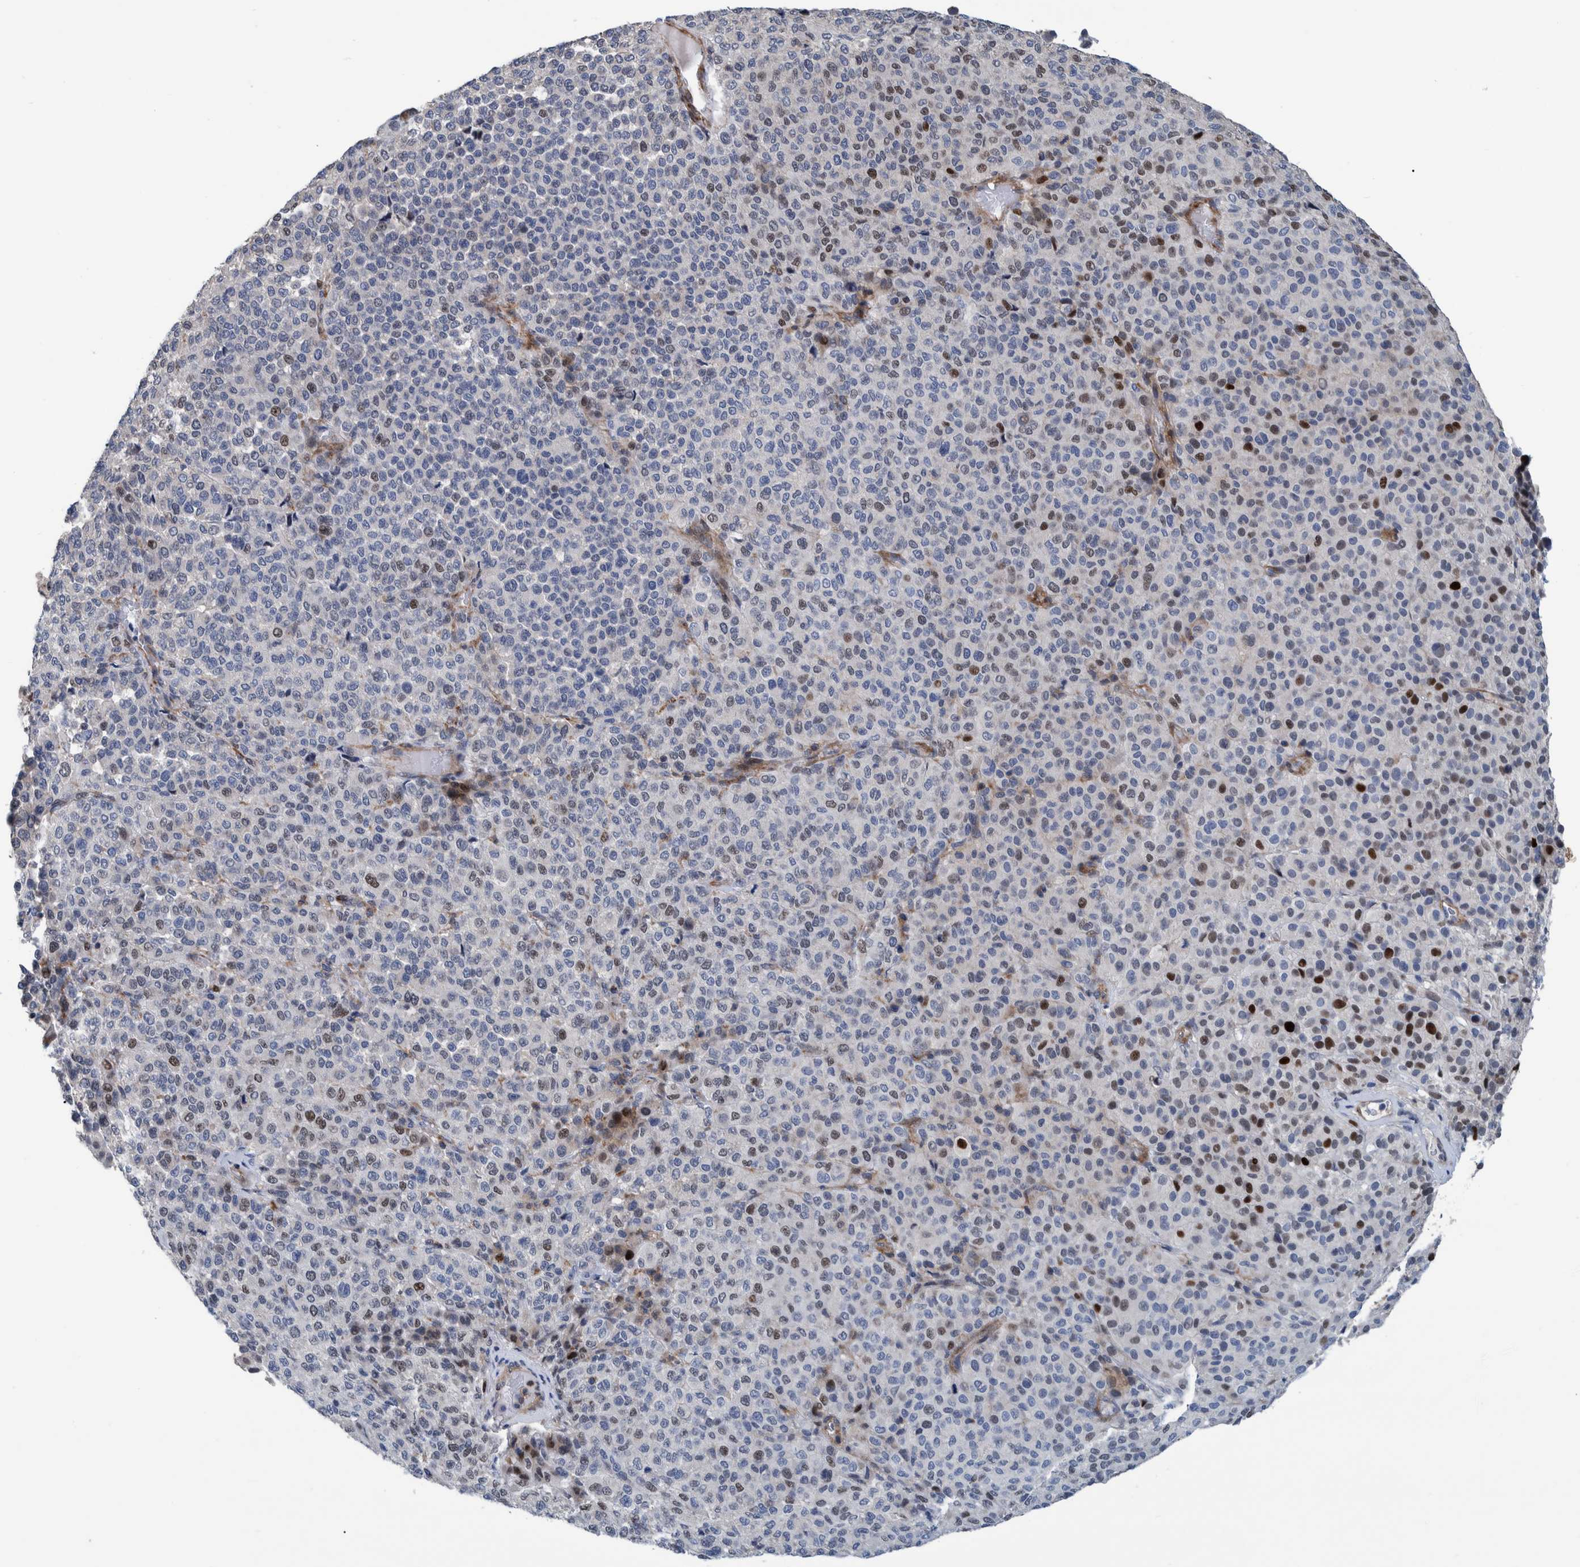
{"staining": {"intensity": "moderate", "quantity": "<25%", "location": "nuclear"}, "tissue": "melanoma", "cell_type": "Tumor cells", "image_type": "cancer", "snomed": [{"axis": "morphology", "description": "Malignant melanoma, Metastatic site"}, {"axis": "topography", "description": "Pancreas"}], "caption": "Immunohistochemical staining of malignant melanoma (metastatic site) shows low levels of moderate nuclear protein expression in approximately <25% of tumor cells.", "gene": "MKS1", "patient": {"sex": "female", "age": 30}}